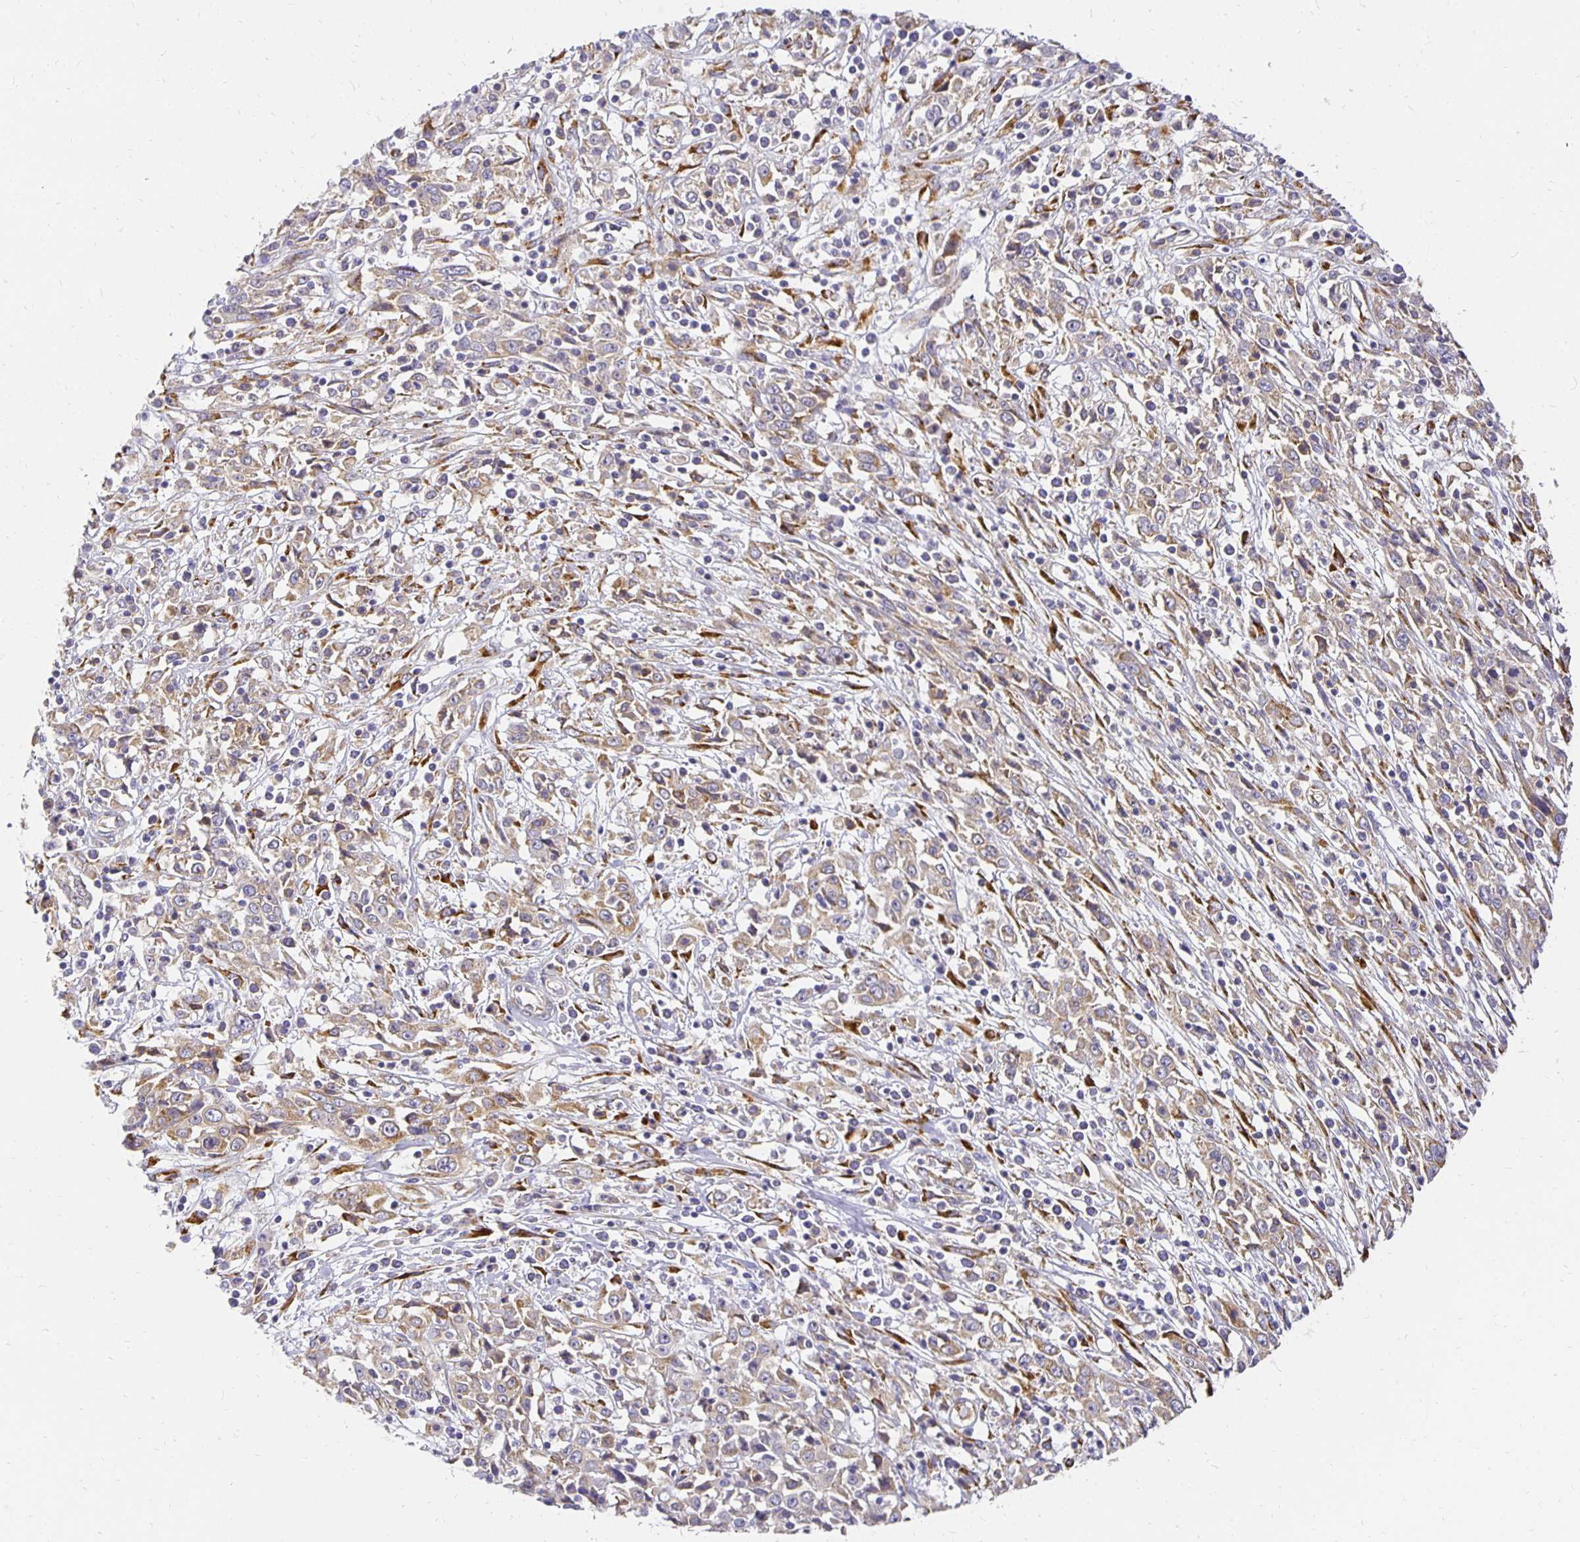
{"staining": {"intensity": "weak", "quantity": "25%-75%", "location": "cytoplasmic/membranous"}, "tissue": "cervical cancer", "cell_type": "Tumor cells", "image_type": "cancer", "snomed": [{"axis": "morphology", "description": "Adenocarcinoma, NOS"}, {"axis": "topography", "description": "Cervix"}], "caption": "Immunohistochemistry photomicrograph of cervical cancer stained for a protein (brown), which demonstrates low levels of weak cytoplasmic/membranous expression in approximately 25%-75% of tumor cells.", "gene": "PLOD1", "patient": {"sex": "female", "age": 40}}